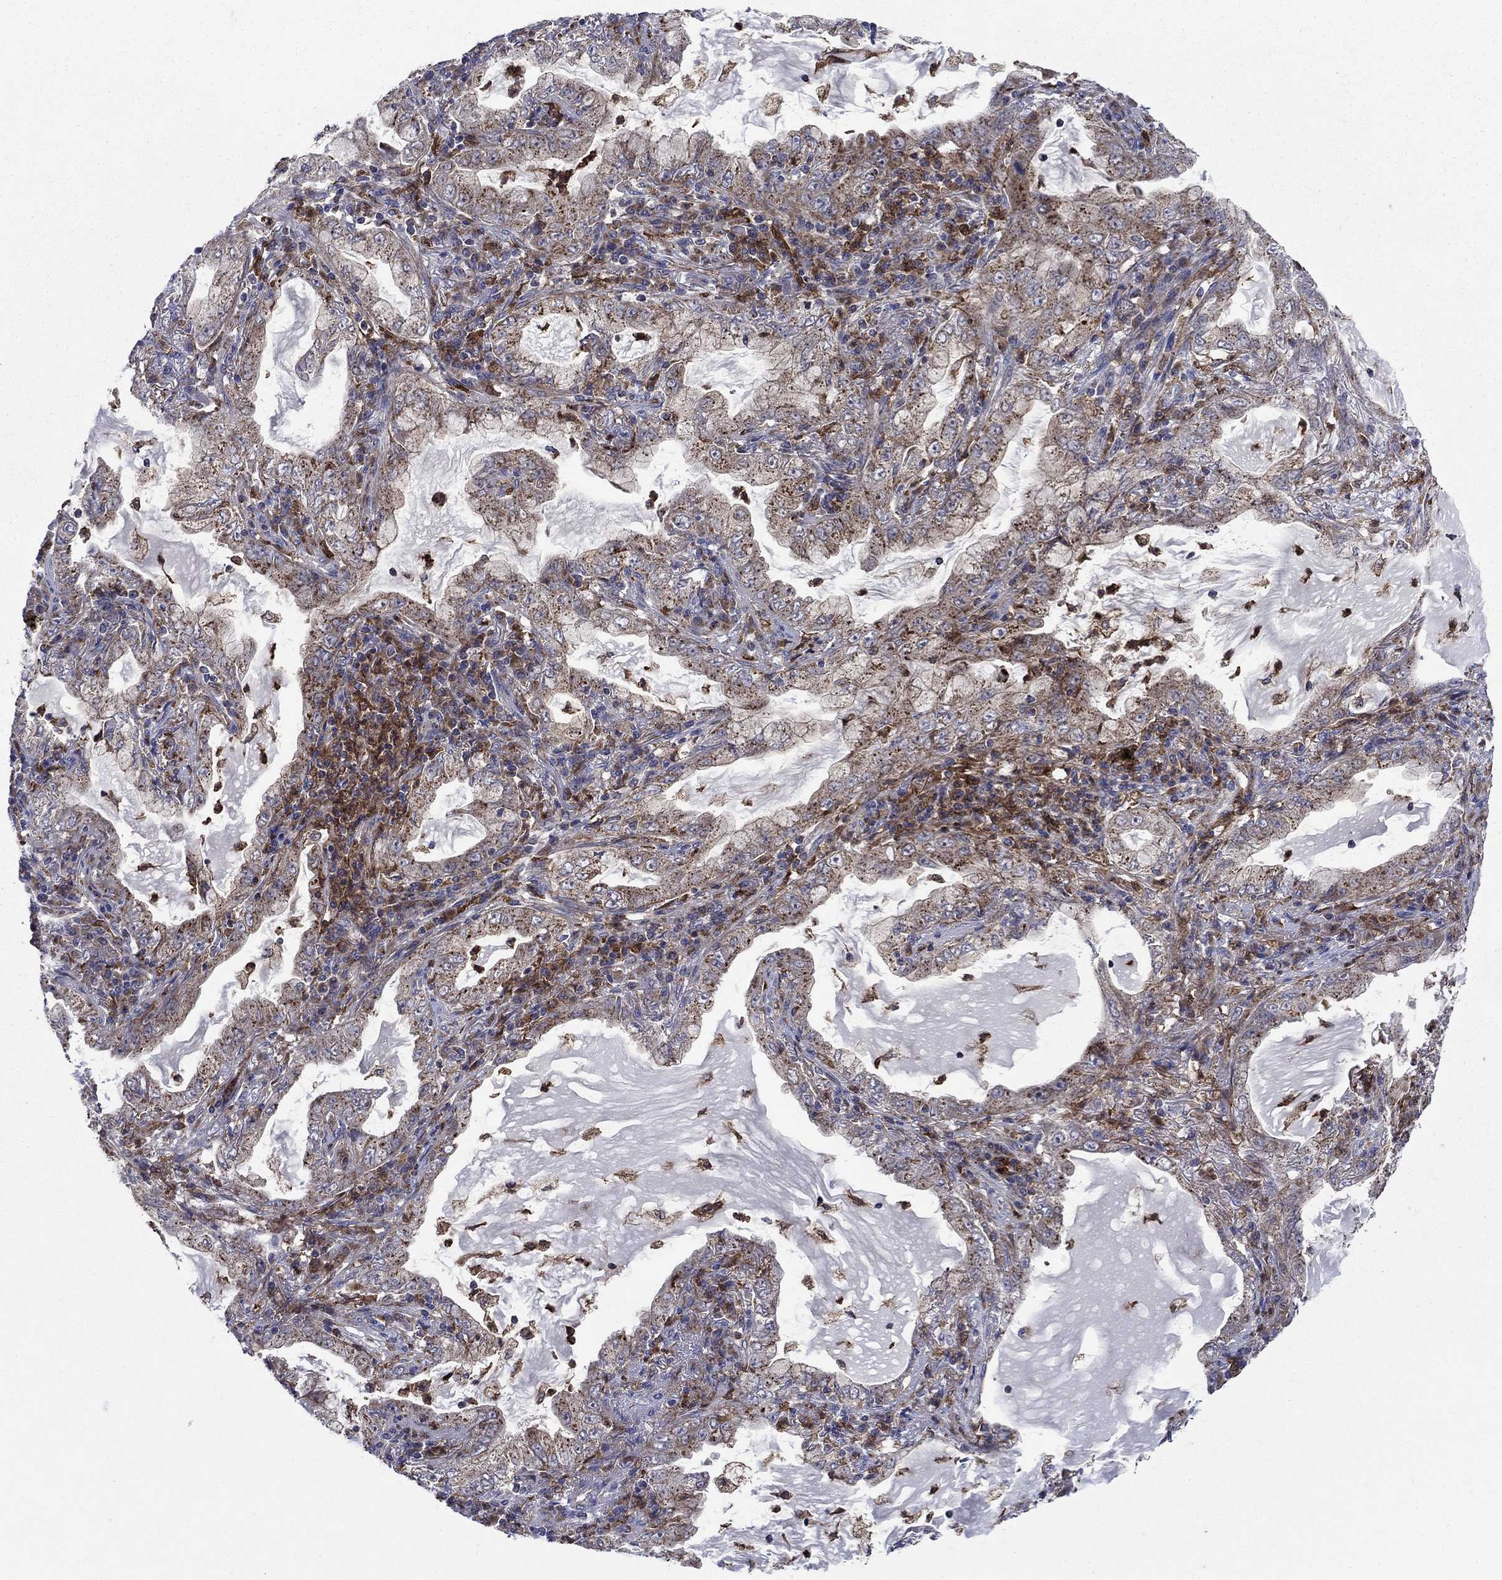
{"staining": {"intensity": "moderate", "quantity": "<25%", "location": "cytoplasmic/membranous"}, "tissue": "lung cancer", "cell_type": "Tumor cells", "image_type": "cancer", "snomed": [{"axis": "morphology", "description": "Adenocarcinoma, NOS"}, {"axis": "topography", "description": "Lung"}], "caption": "An image showing moderate cytoplasmic/membranous positivity in about <25% of tumor cells in lung cancer, as visualized by brown immunohistochemical staining.", "gene": "RNF19B", "patient": {"sex": "female", "age": 73}}